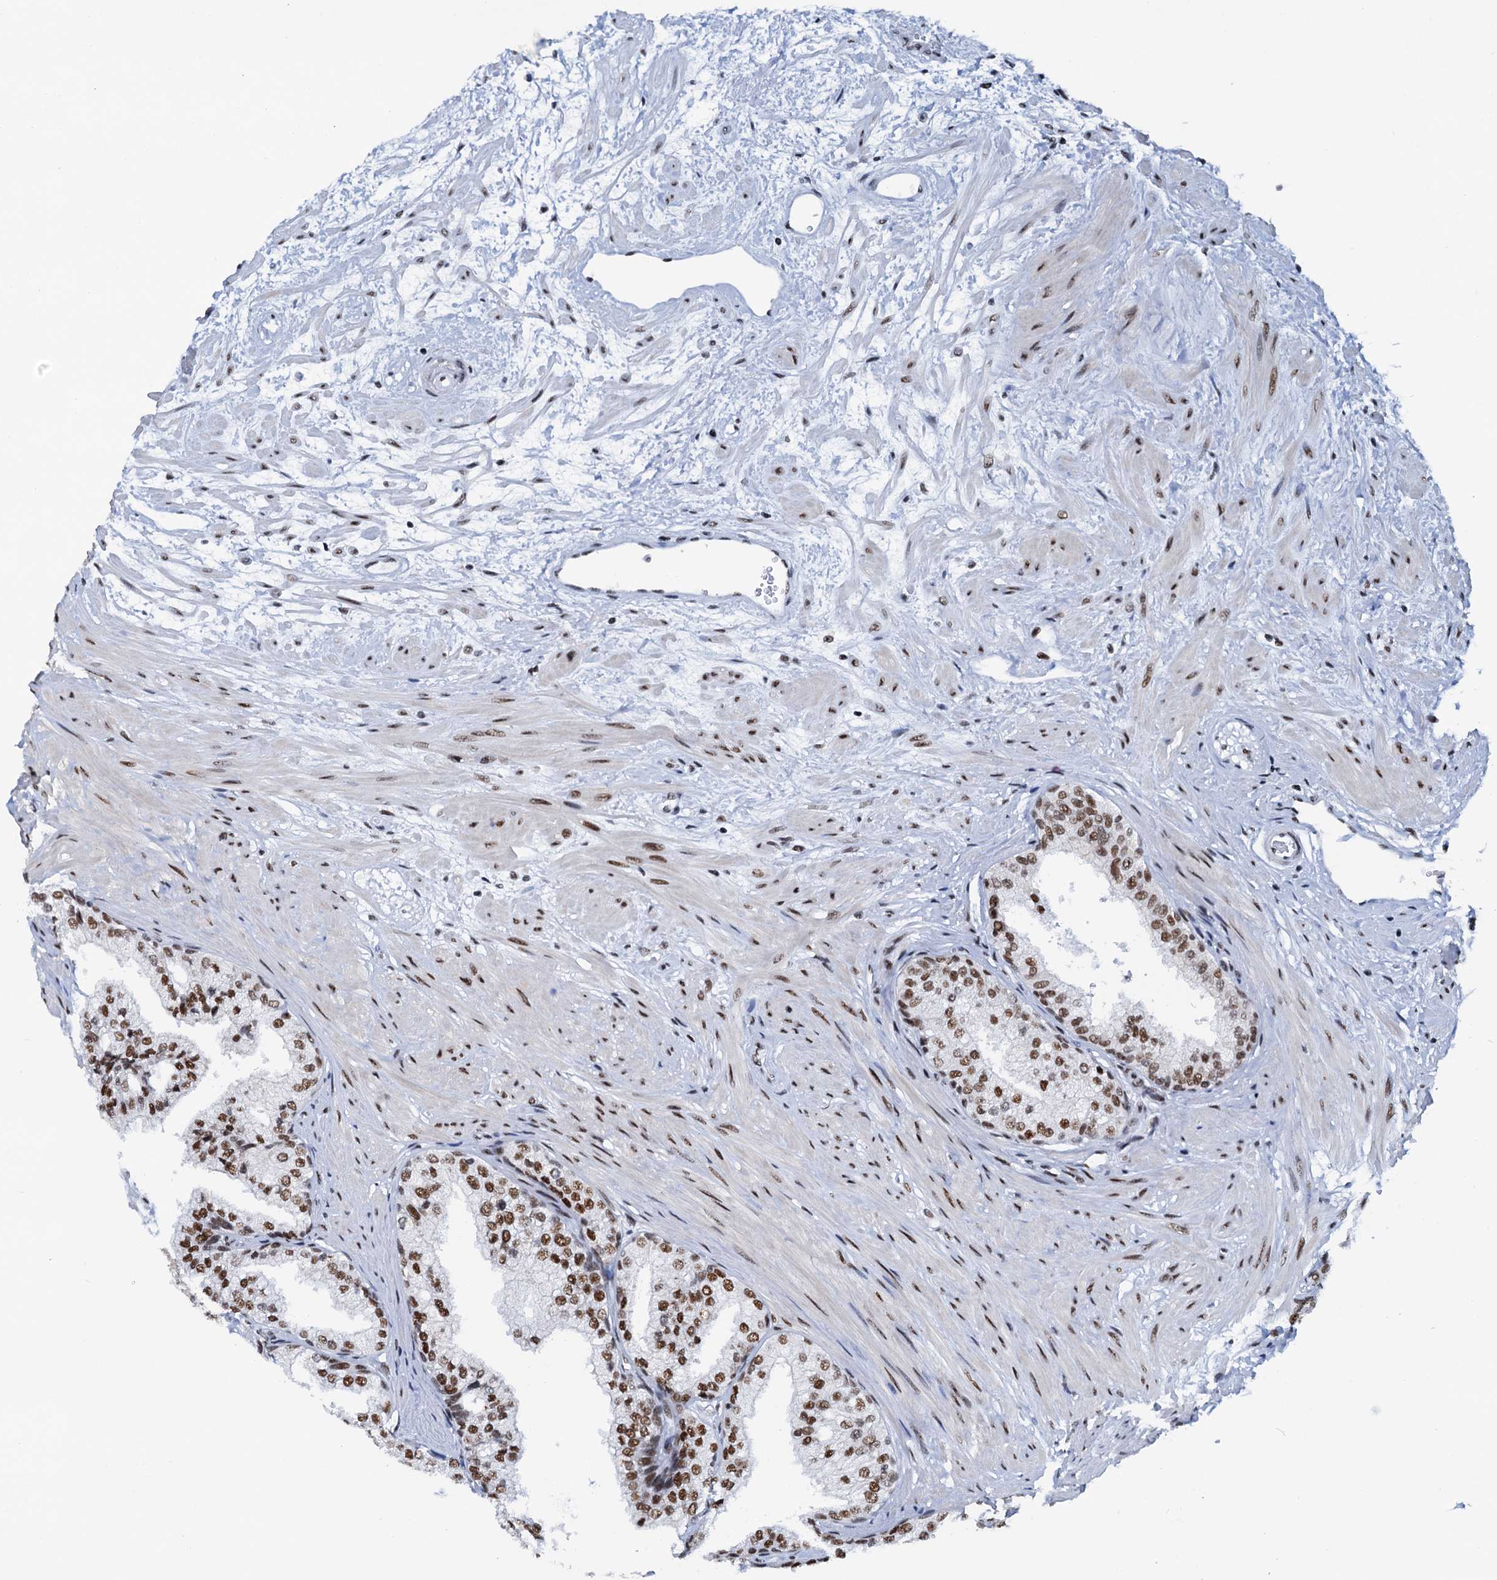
{"staining": {"intensity": "strong", "quantity": ">75%", "location": "nuclear"}, "tissue": "prostate", "cell_type": "Glandular cells", "image_type": "normal", "snomed": [{"axis": "morphology", "description": "Normal tissue, NOS"}, {"axis": "topography", "description": "Prostate"}], "caption": "DAB immunohistochemical staining of normal human prostate demonstrates strong nuclear protein staining in about >75% of glandular cells. (Brightfield microscopy of DAB IHC at high magnification).", "gene": "SLTM", "patient": {"sex": "male", "age": 60}}